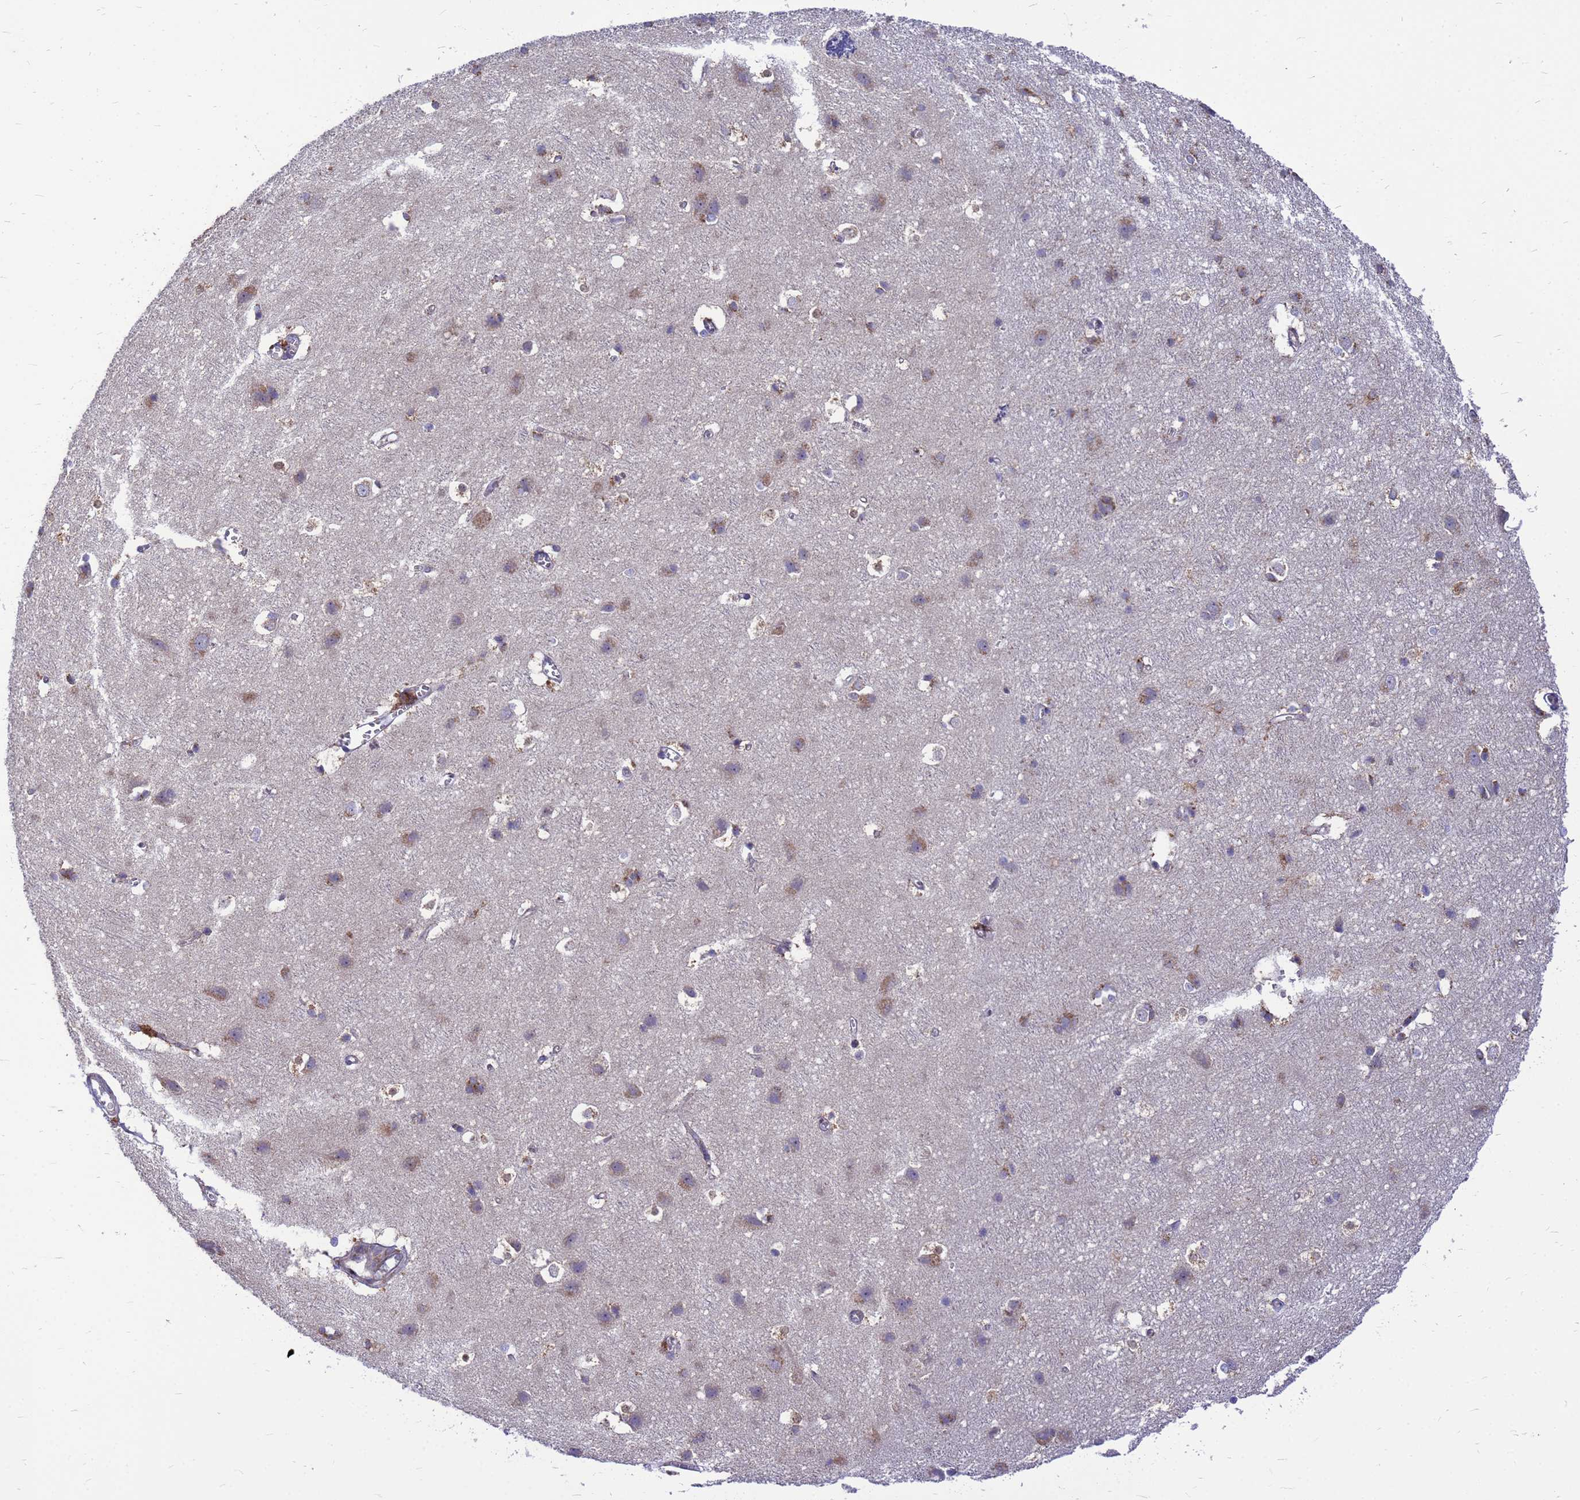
{"staining": {"intensity": "moderate", "quantity": "<25%", "location": "cytoplasmic/membranous"}, "tissue": "cerebral cortex", "cell_type": "Endothelial cells", "image_type": "normal", "snomed": [{"axis": "morphology", "description": "Normal tissue, NOS"}, {"axis": "topography", "description": "Cerebral cortex"}], "caption": "Immunohistochemistry of benign cerebral cortex reveals low levels of moderate cytoplasmic/membranous positivity in about <25% of endothelial cells. (IHC, brightfield microscopy, high magnification).", "gene": "CMC4", "patient": {"sex": "male", "age": 54}}